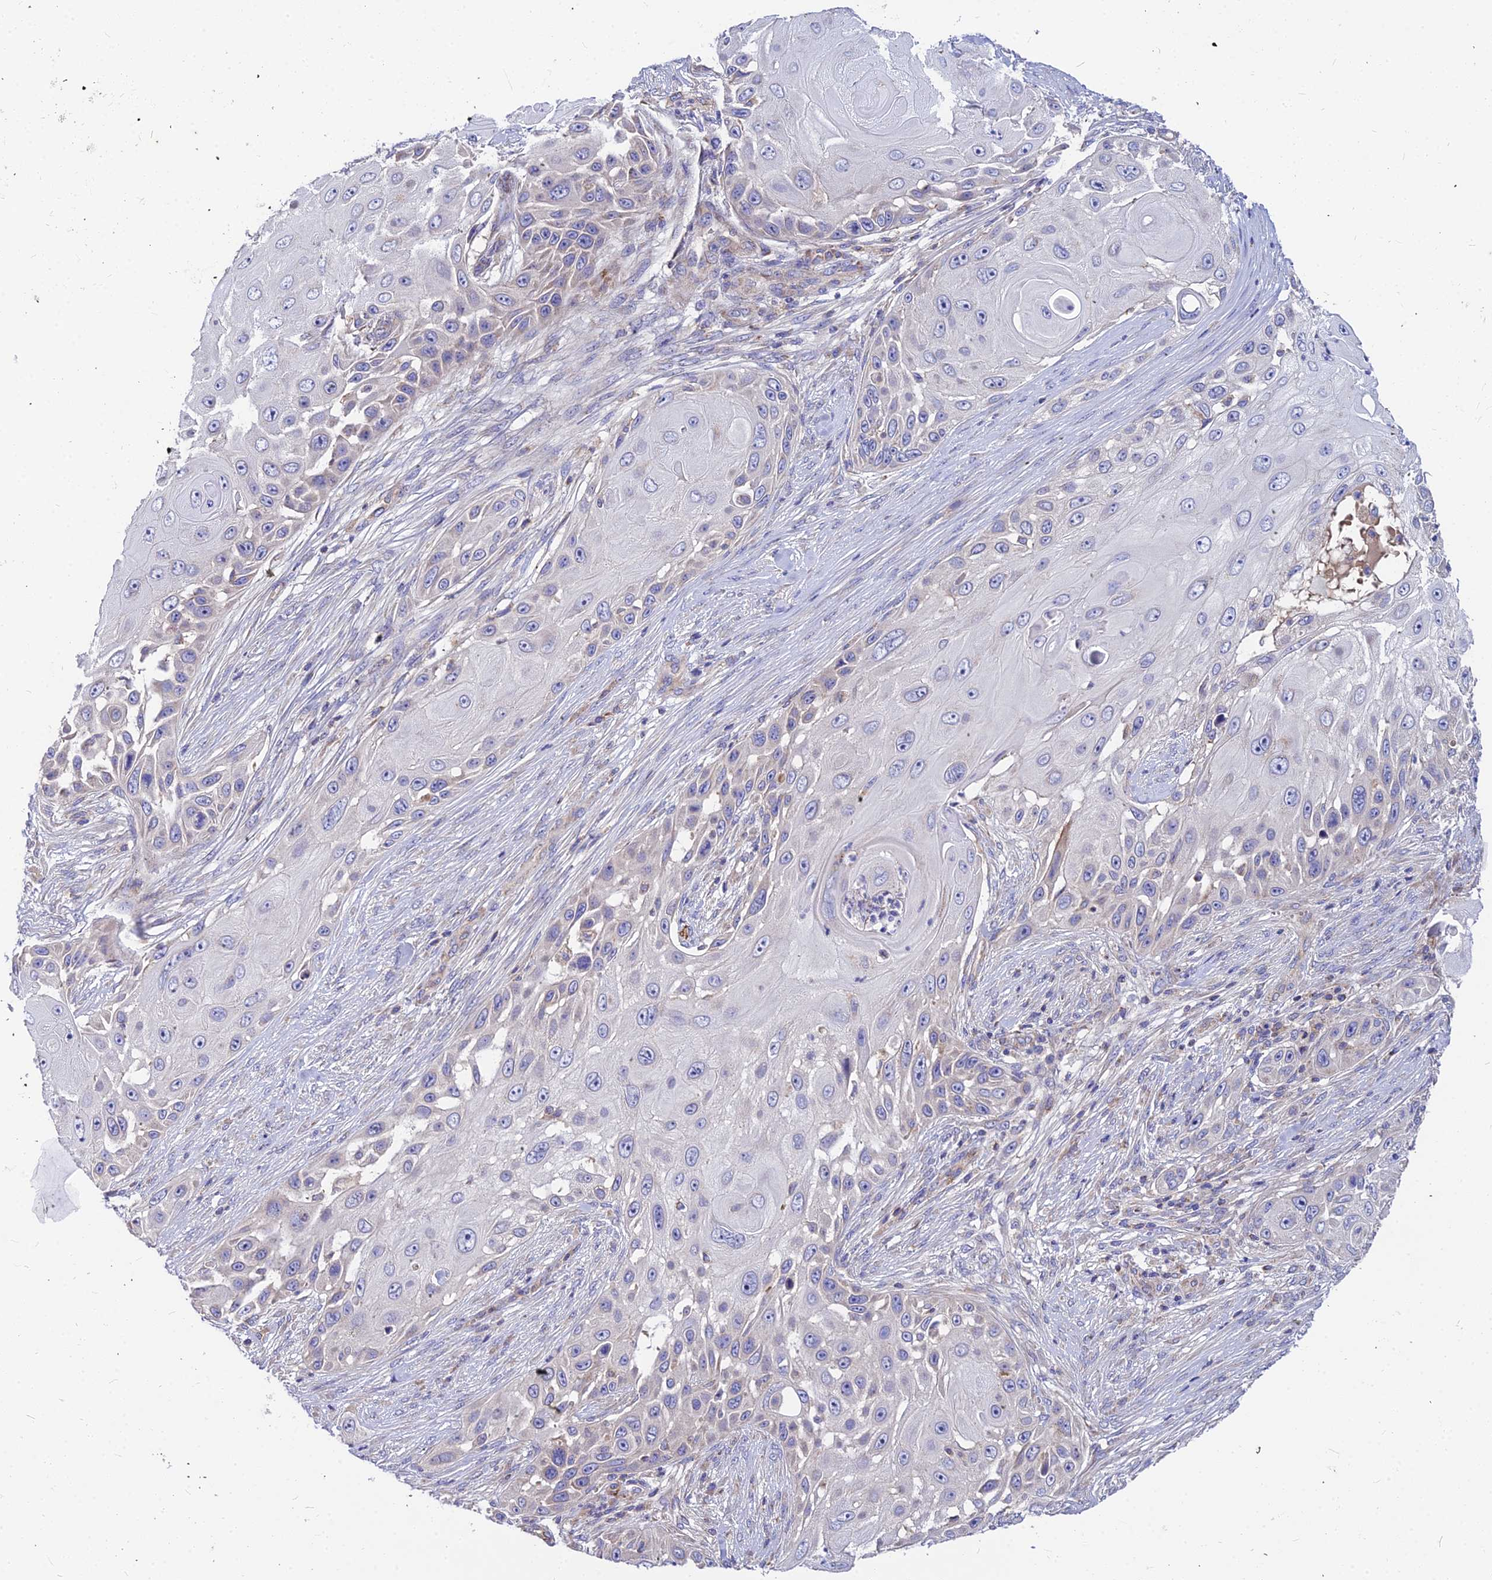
{"staining": {"intensity": "negative", "quantity": "none", "location": "none"}, "tissue": "skin cancer", "cell_type": "Tumor cells", "image_type": "cancer", "snomed": [{"axis": "morphology", "description": "Squamous cell carcinoma, NOS"}, {"axis": "topography", "description": "Skin"}], "caption": "This is a micrograph of IHC staining of skin squamous cell carcinoma, which shows no positivity in tumor cells.", "gene": "ASPHD1", "patient": {"sex": "female", "age": 44}}